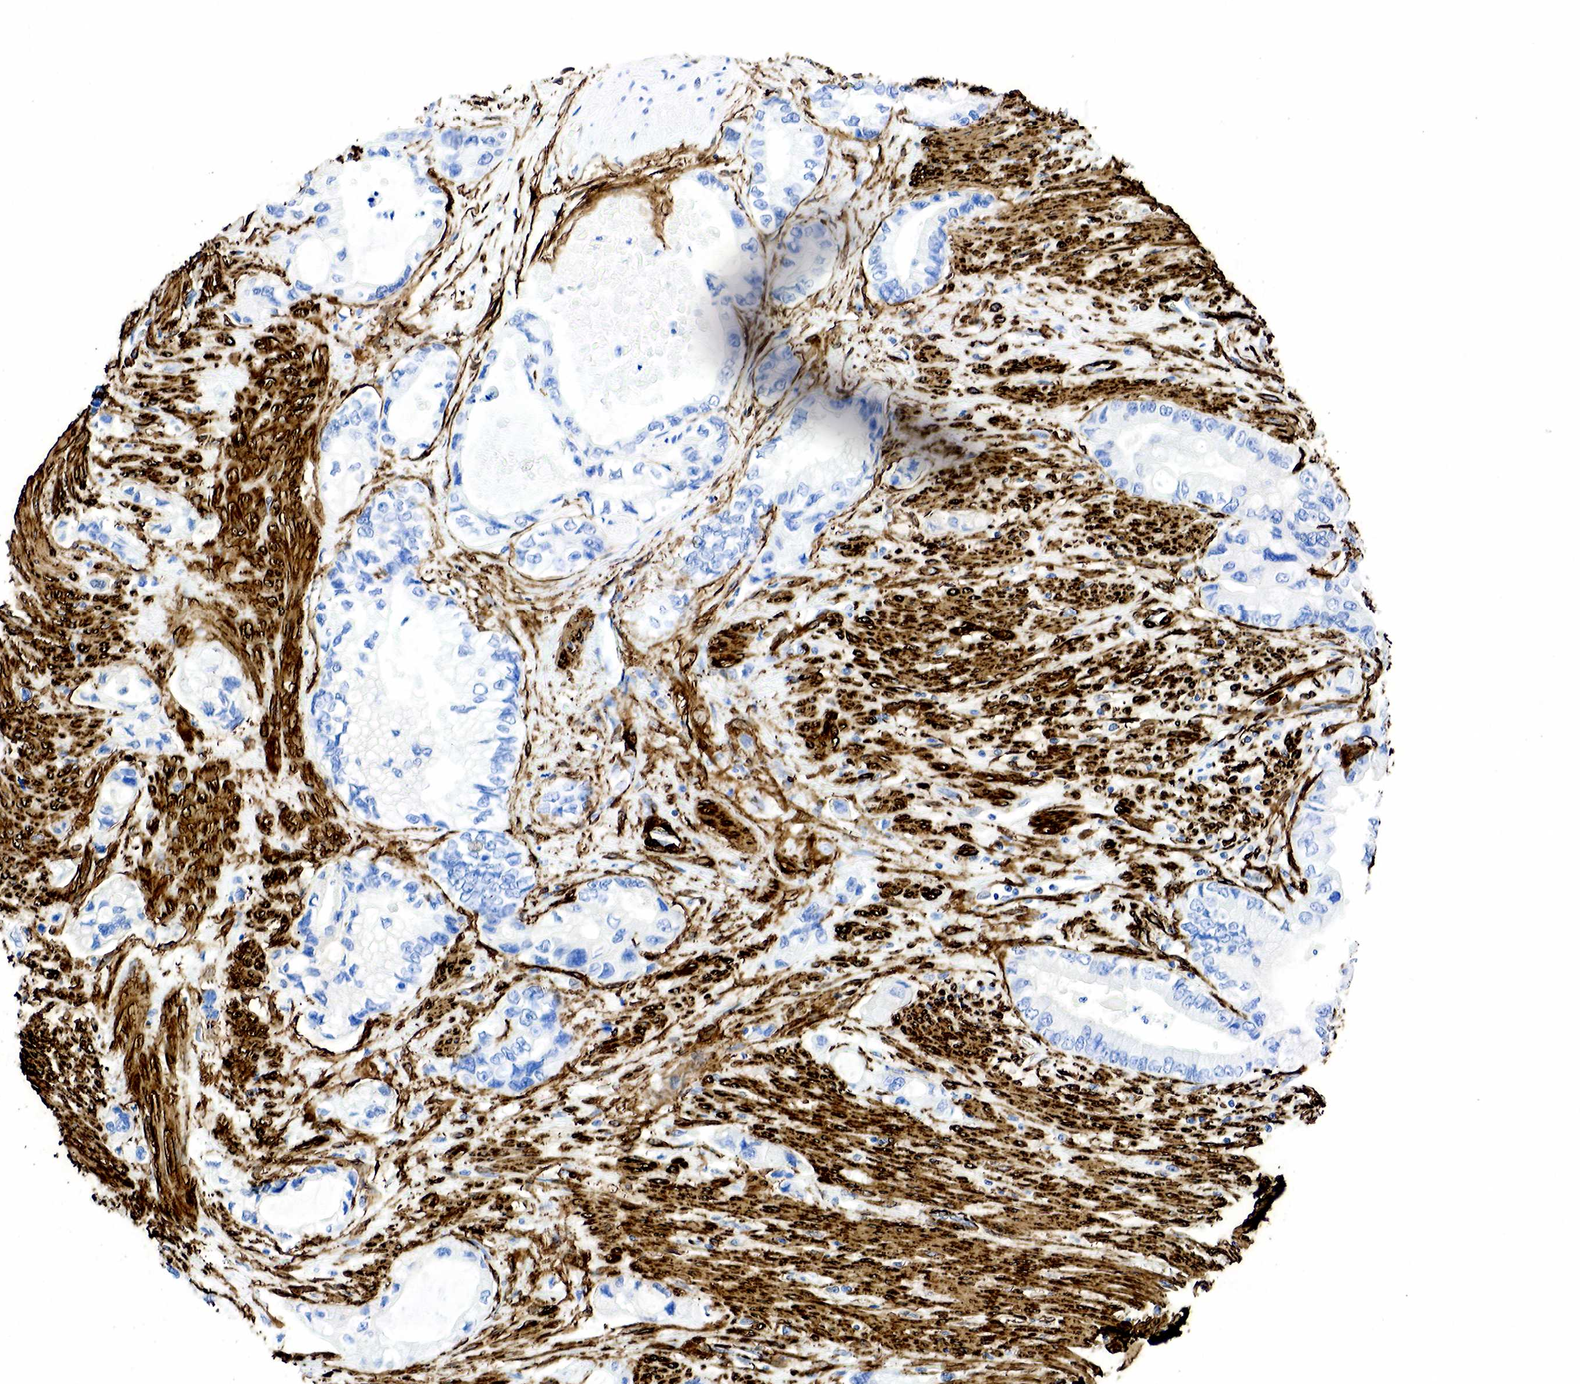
{"staining": {"intensity": "negative", "quantity": "none", "location": "none"}, "tissue": "pancreatic cancer", "cell_type": "Tumor cells", "image_type": "cancer", "snomed": [{"axis": "morphology", "description": "Adenocarcinoma, NOS"}, {"axis": "topography", "description": "Pancreas"}, {"axis": "topography", "description": "Stomach, upper"}], "caption": "IHC of adenocarcinoma (pancreatic) demonstrates no staining in tumor cells.", "gene": "ACTA2", "patient": {"sex": "male", "age": 77}}